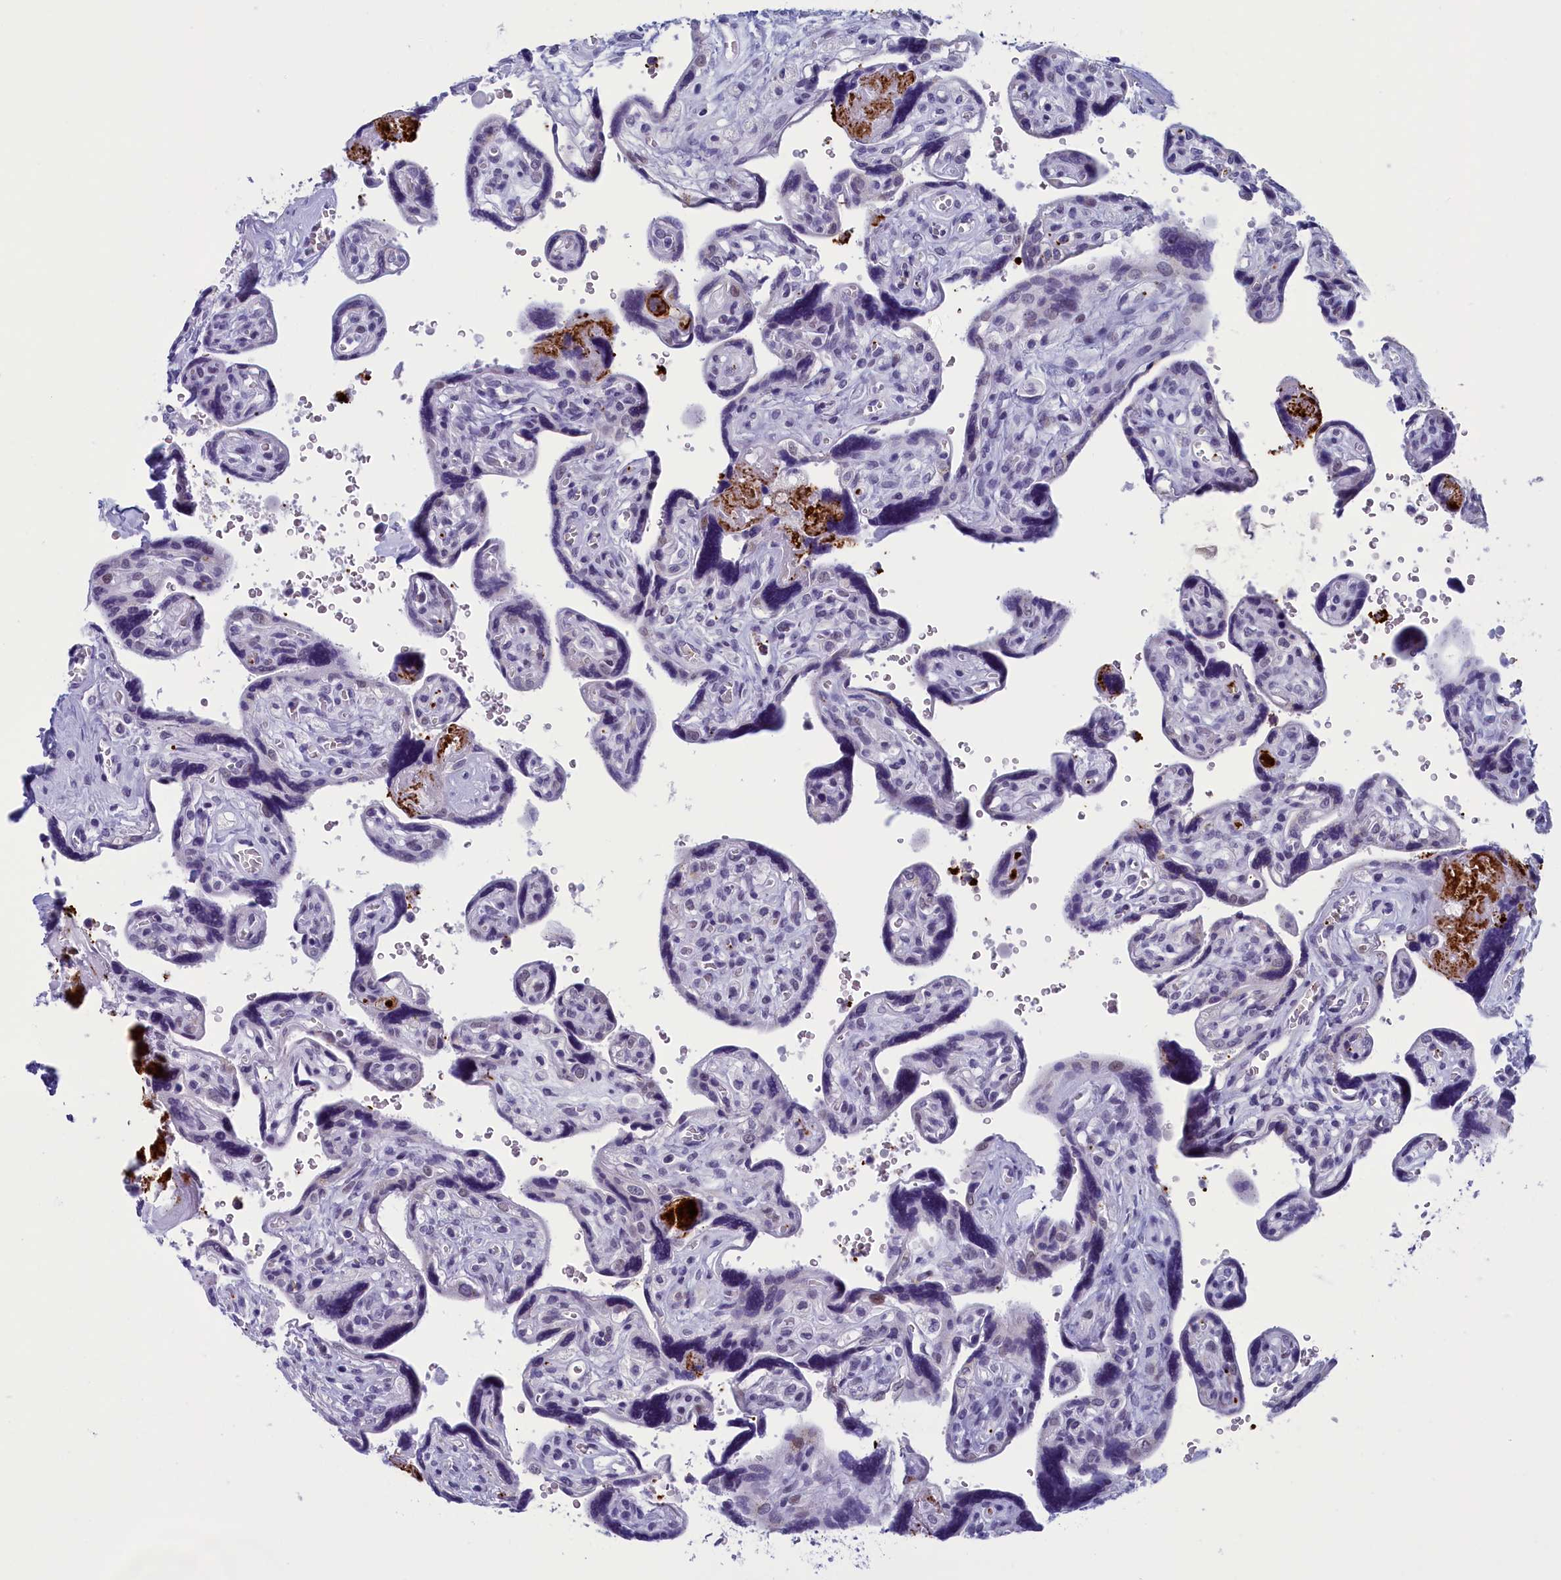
{"staining": {"intensity": "negative", "quantity": "none", "location": "none"}, "tissue": "placenta", "cell_type": "Decidual cells", "image_type": "normal", "snomed": [{"axis": "morphology", "description": "Normal tissue, NOS"}, {"axis": "topography", "description": "Placenta"}], "caption": "An image of human placenta is negative for staining in decidual cells. (Stains: DAB (3,3'-diaminobenzidine) IHC with hematoxylin counter stain, Microscopy: brightfield microscopy at high magnification).", "gene": "AIFM2", "patient": {"sex": "female", "age": 39}}